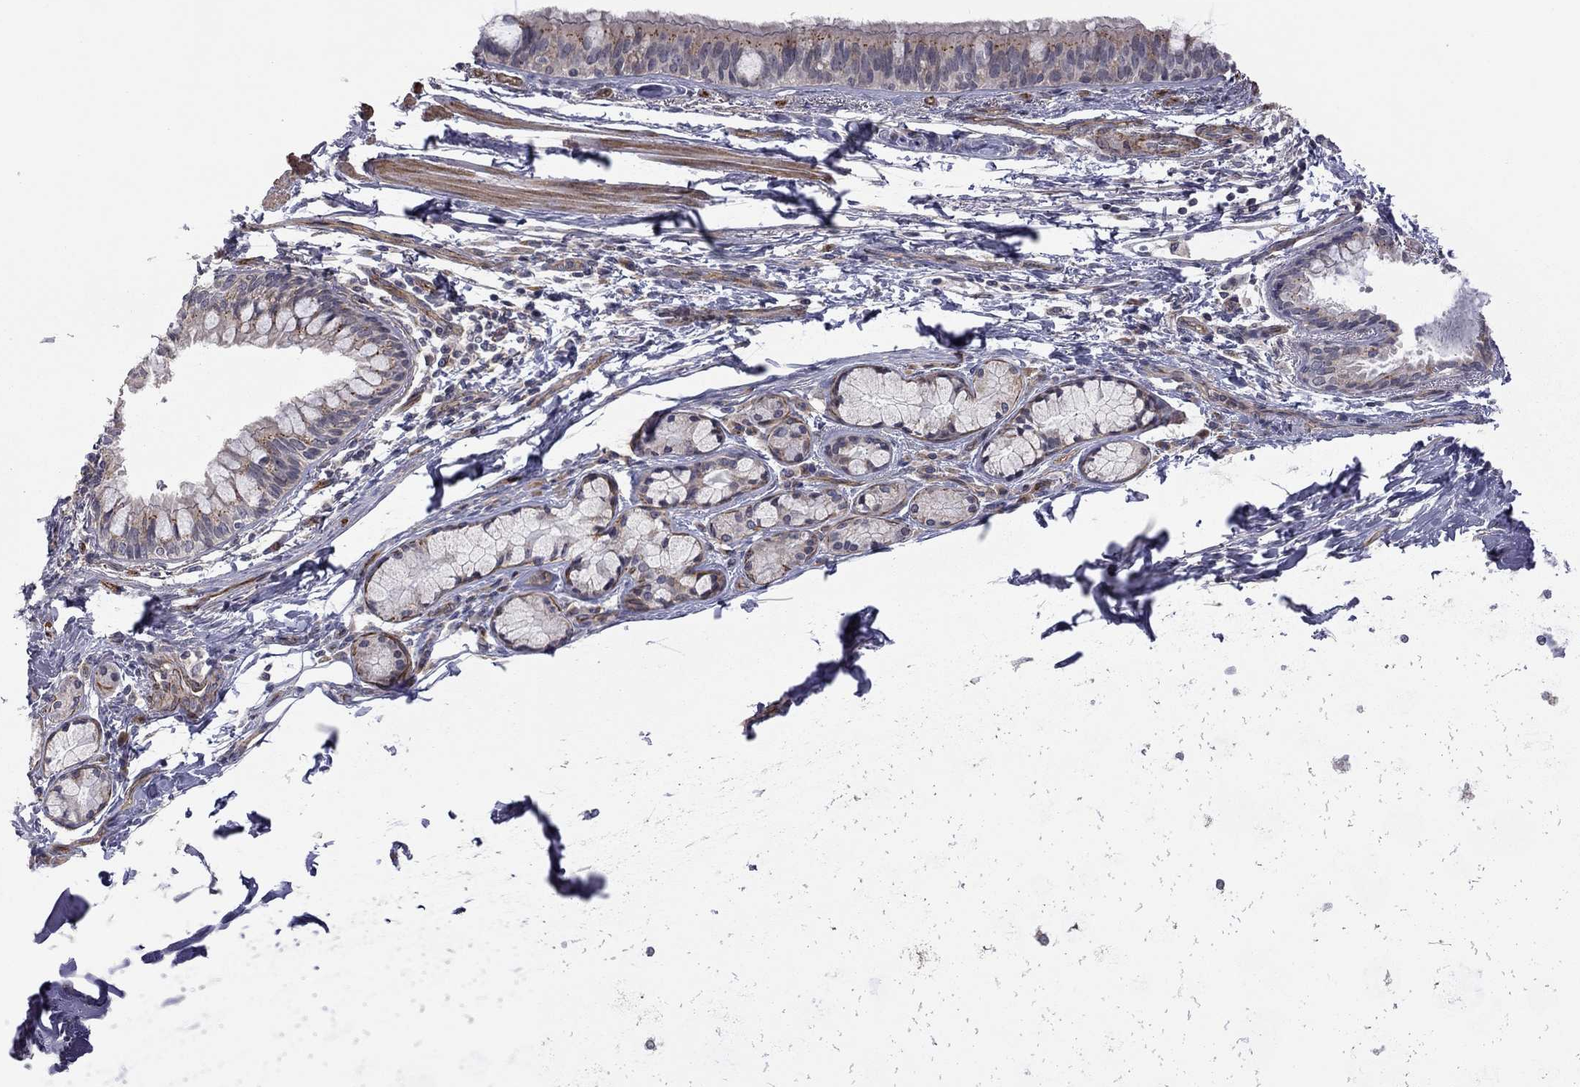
{"staining": {"intensity": "weak", "quantity": "<25%", "location": "cytoplasmic/membranous"}, "tissue": "bronchus", "cell_type": "Respiratory epithelial cells", "image_type": "normal", "snomed": [{"axis": "morphology", "description": "Normal tissue, NOS"}, {"axis": "morphology", "description": "Squamous cell carcinoma, NOS"}, {"axis": "topography", "description": "Bronchus"}, {"axis": "topography", "description": "Lung"}], "caption": "High power microscopy histopathology image of an immunohistochemistry (IHC) photomicrograph of normal bronchus, revealing no significant expression in respiratory epithelial cells.", "gene": "EXOC3L2", "patient": {"sex": "male", "age": 69}}